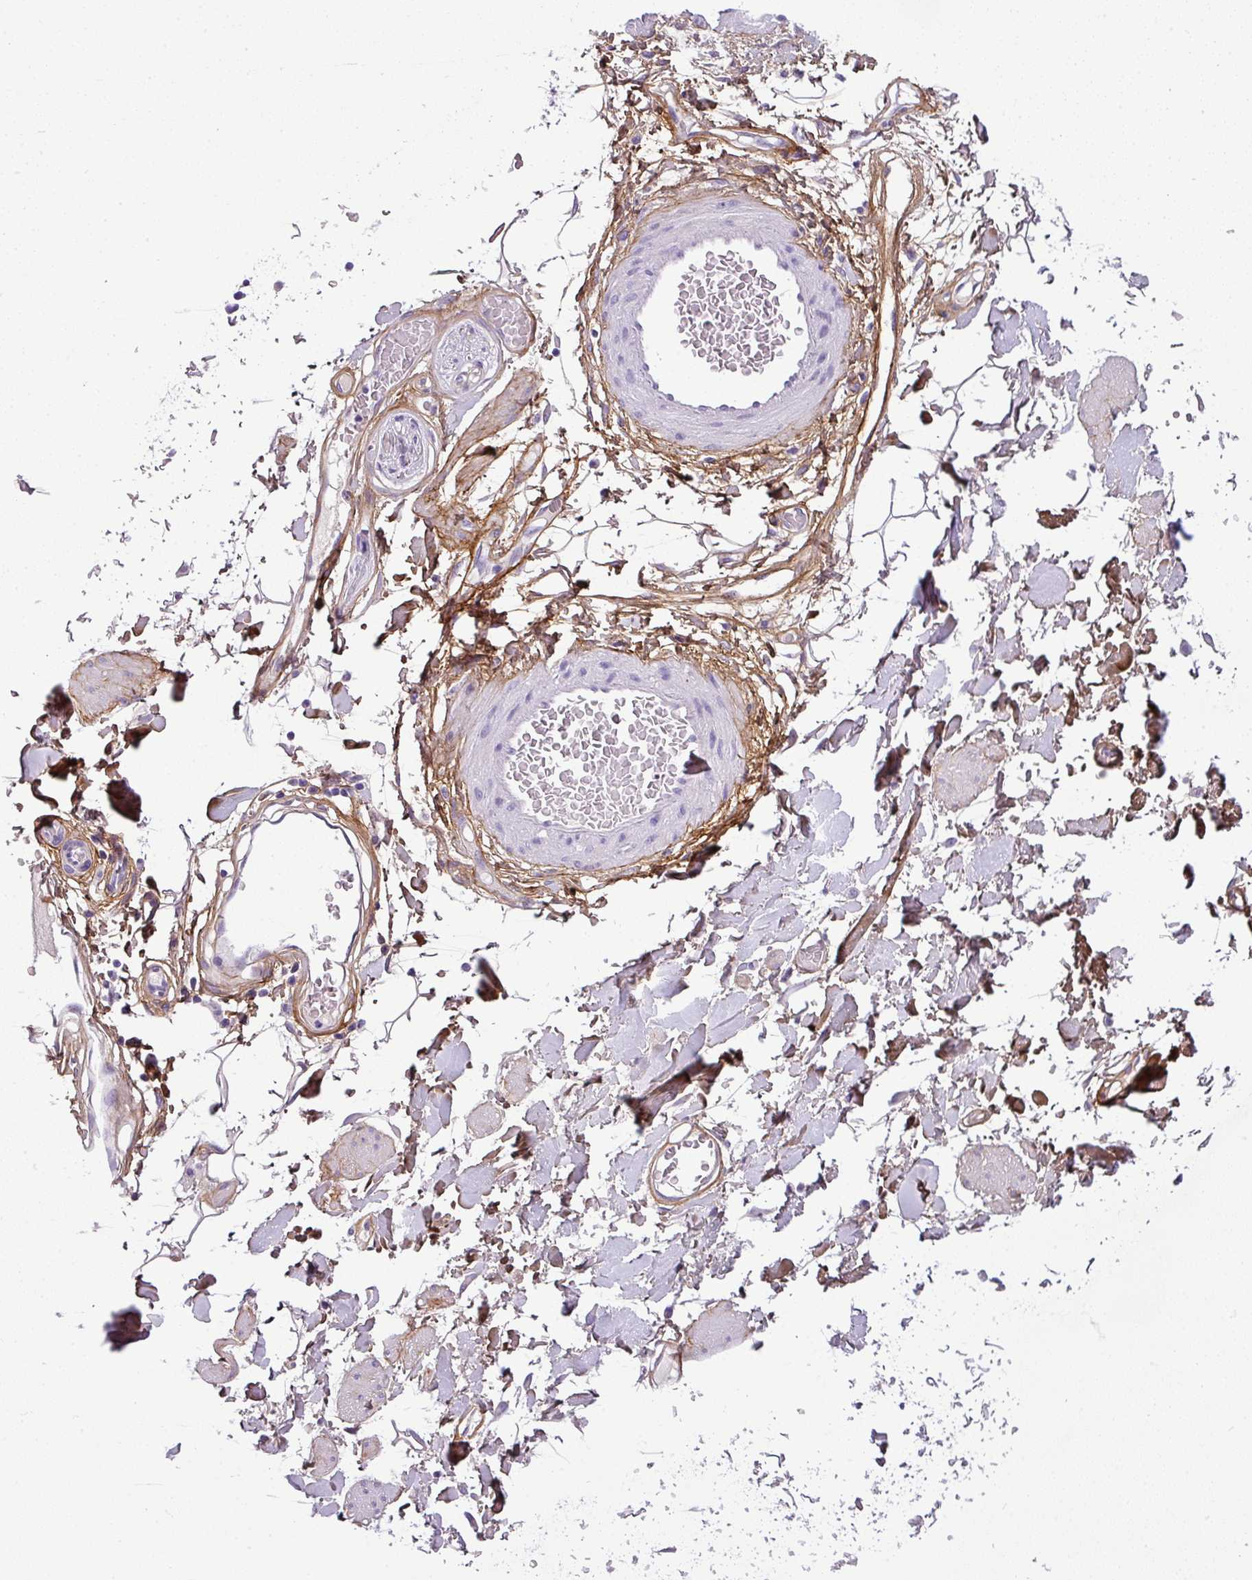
{"staining": {"intensity": "weak", "quantity": "25%-75%", "location": "cytoplasmic/membranous"}, "tissue": "adipose tissue", "cell_type": "Adipocytes", "image_type": "normal", "snomed": [{"axis": "morphology", "description": "Normal tissue, NOS"}, {"axis": "topography", "description": "Vulva"}, {"axis": "topography", "description": "Peripheral nerve tissue"}], "caption": "Weak cytoplasmic/membranous staining for a protein is identified in about 25%-75% of adipocytes of normal adipose tissue using immunohistochemistry.", "gene": "PARD6G", "patient": {"sex": "female", "age": 68}}